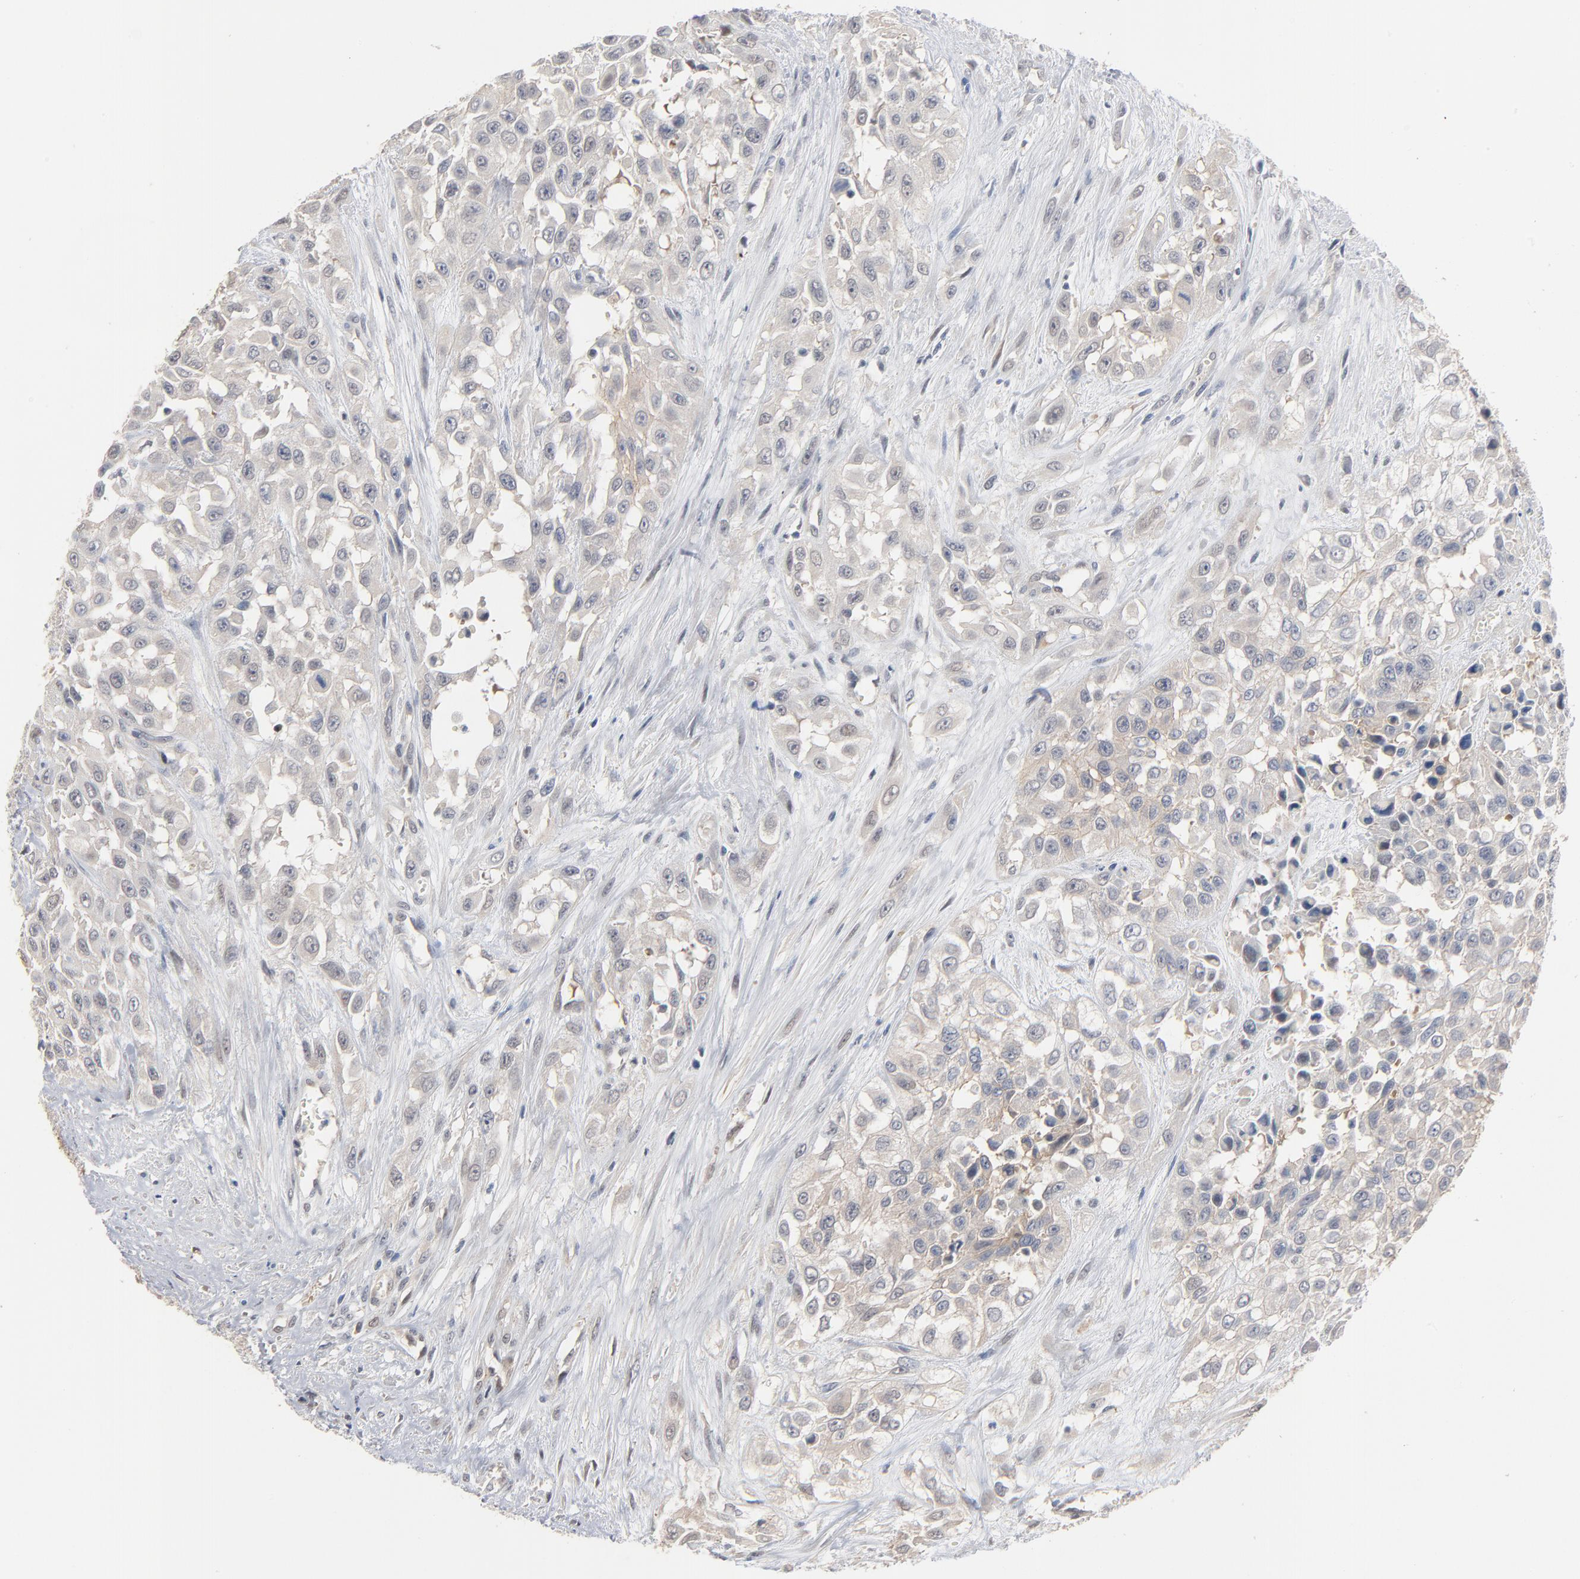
{"staining": {"intensity": "weak", "quantity": "<25%", "location": "cytoplasmic/membranous"}, "tissue": "urothelial cancer", "cell_type": "Tumor cells", "image_type": "cancer", "snomed": [{"axis": "morphology", "description": "Urothelial carcinoma, High grade"}, {"axis": "topography", "description": "Urinary bladder"}], "caption": "A histopathology image of high-grade urothelial carcinoma stained for a protein exhibits no brown staining in tumor cells.", "gene": "EPCAM", "patient": {"sex": "male", "age": 57}}